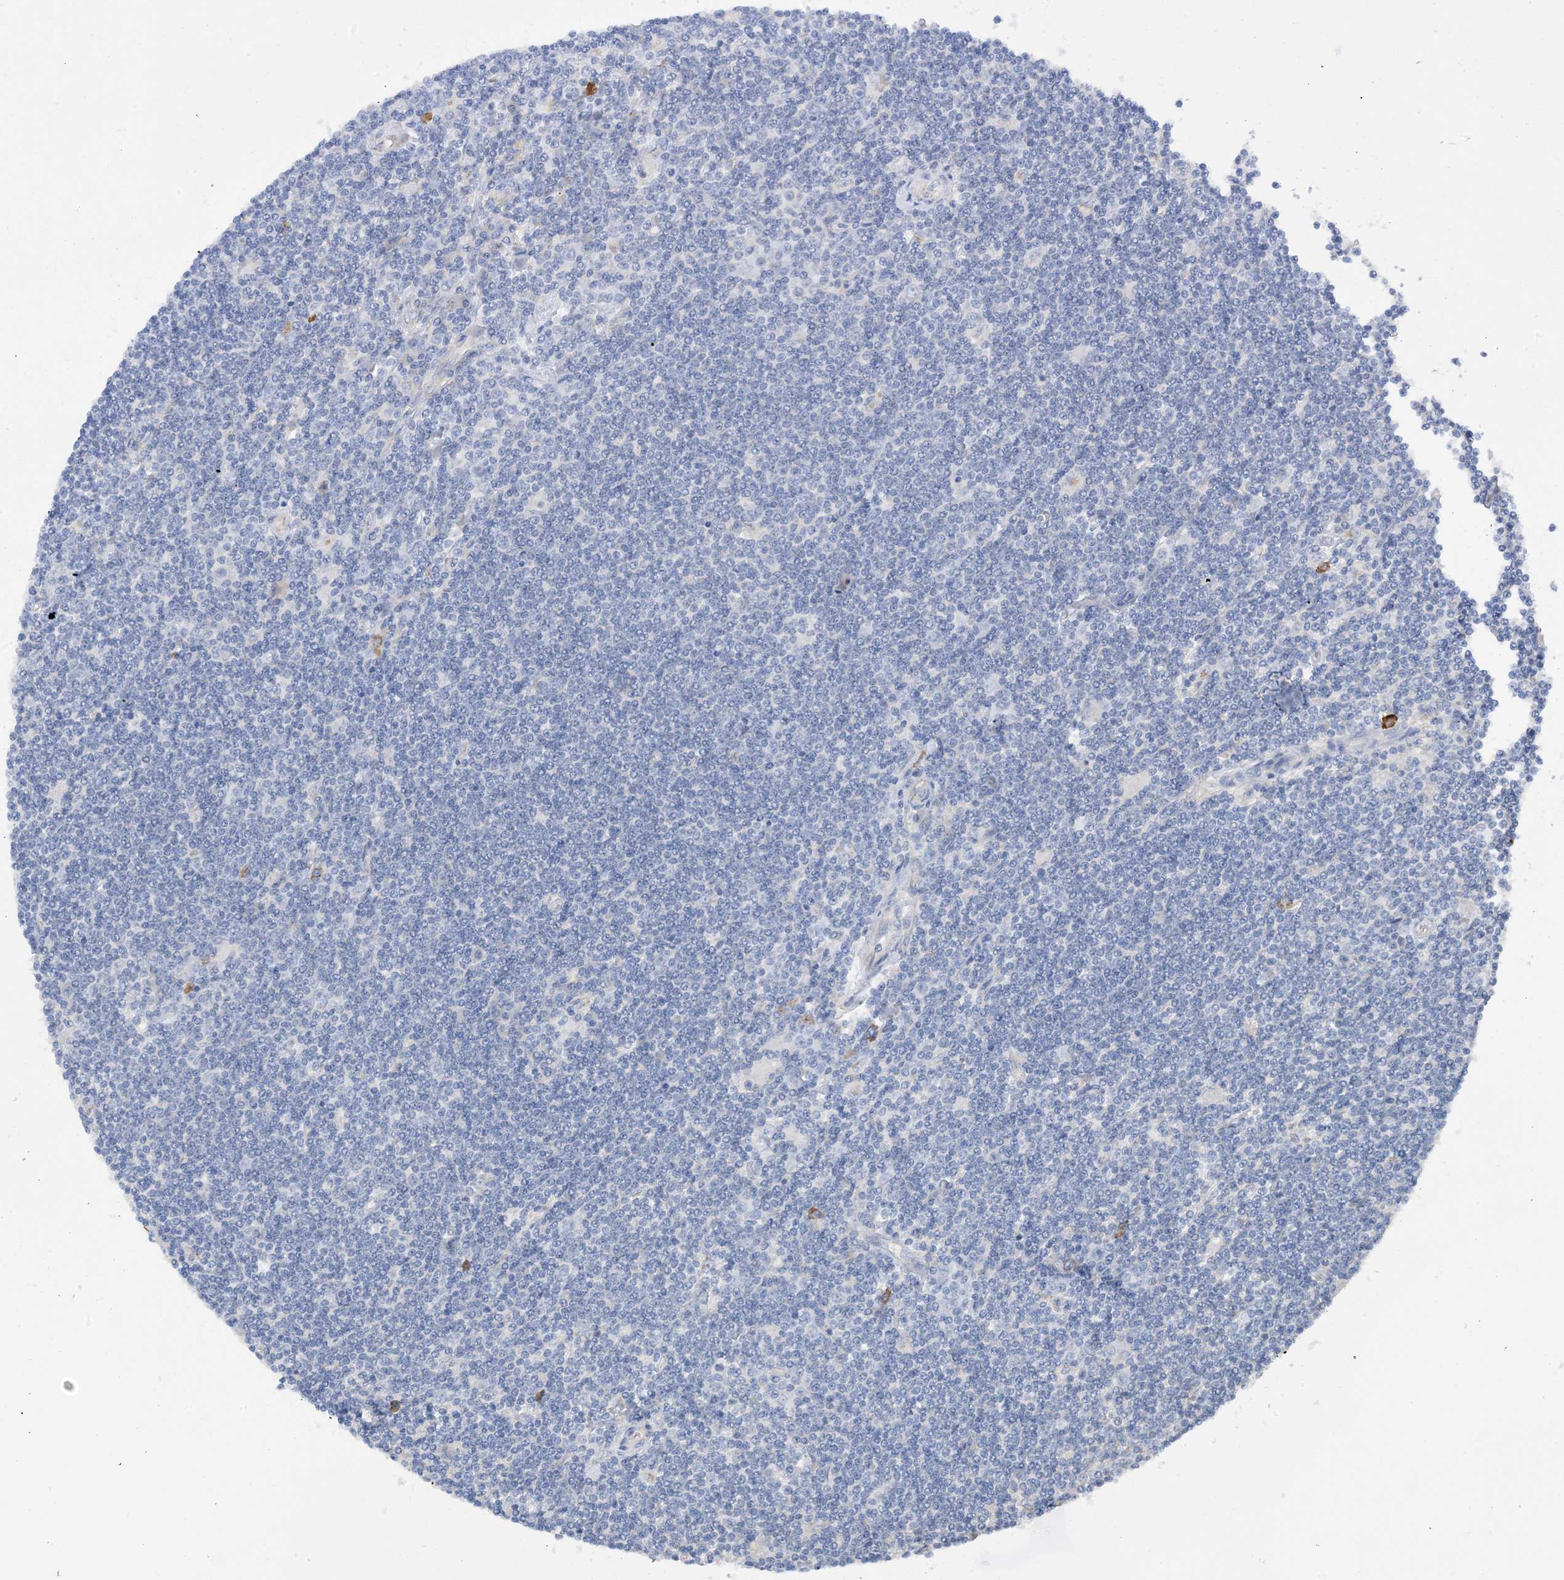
{"staining": {"intensity": "negative", "quantity": "none", "location": "none"}, "tissue": "lymphoma", "cell_type": "Tumor cells", "image_type": "cancer", "snomed": [{"axis": "morphology", "description": "Malignant lymphoma, non-Hodgkin's type, Low grade"}, {"axis": "topography", "description": "Spleen"}], "caption": "This image is of malignant lymphoma, non-Hodgkin's type (low-grade) stained with immunohistochemistry (IHC) to label a protein in brown with the nuclei are counter-stained blue. There is no positivity in tumor cells.", "gene": "SLC5A11", "patient": {"sex": "male", "age": 76}}